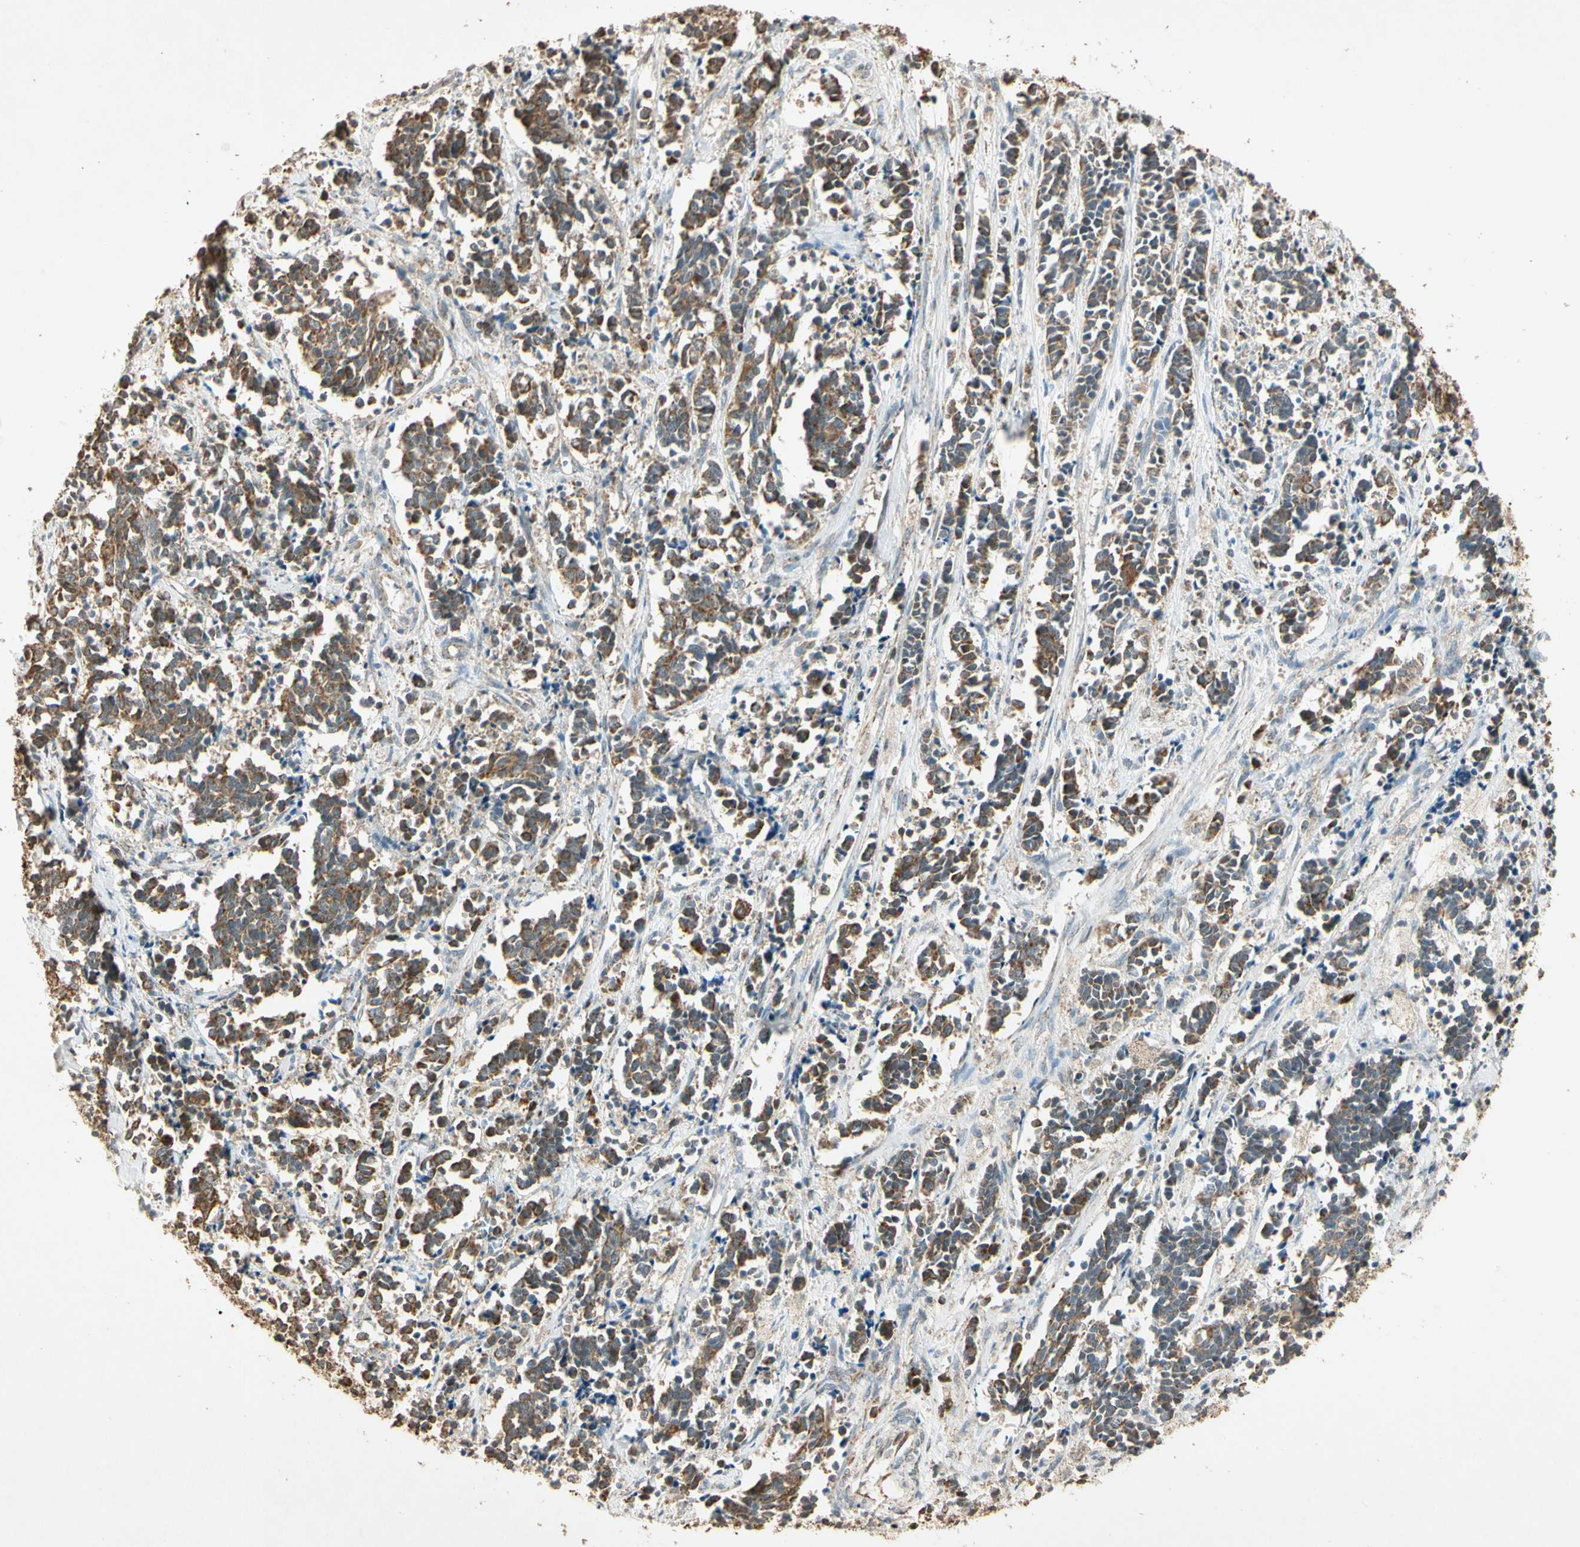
{"staining": {"intensity": "weak", "quantity": ">75%", "location": "cytoplasmic/membranous"}, "tissue": "cervical cancer", "cell_type": "Tumor cells", "image_type": "cancer", "snomed": [{"axis": "morphology", "description": "Squamous cell carcinoma, NOS"}, {"axis": "topography", "description": "Cervix"}], "caption": "Human cervical cancer (squamous cell carcinoma) stained for a protein (brown) reveals weak cytoplasmic/membranous positive positivity in about >75% of tumor cells.", "gene": "PRDX5", "patient": {"sex": "female", "age": 35}}